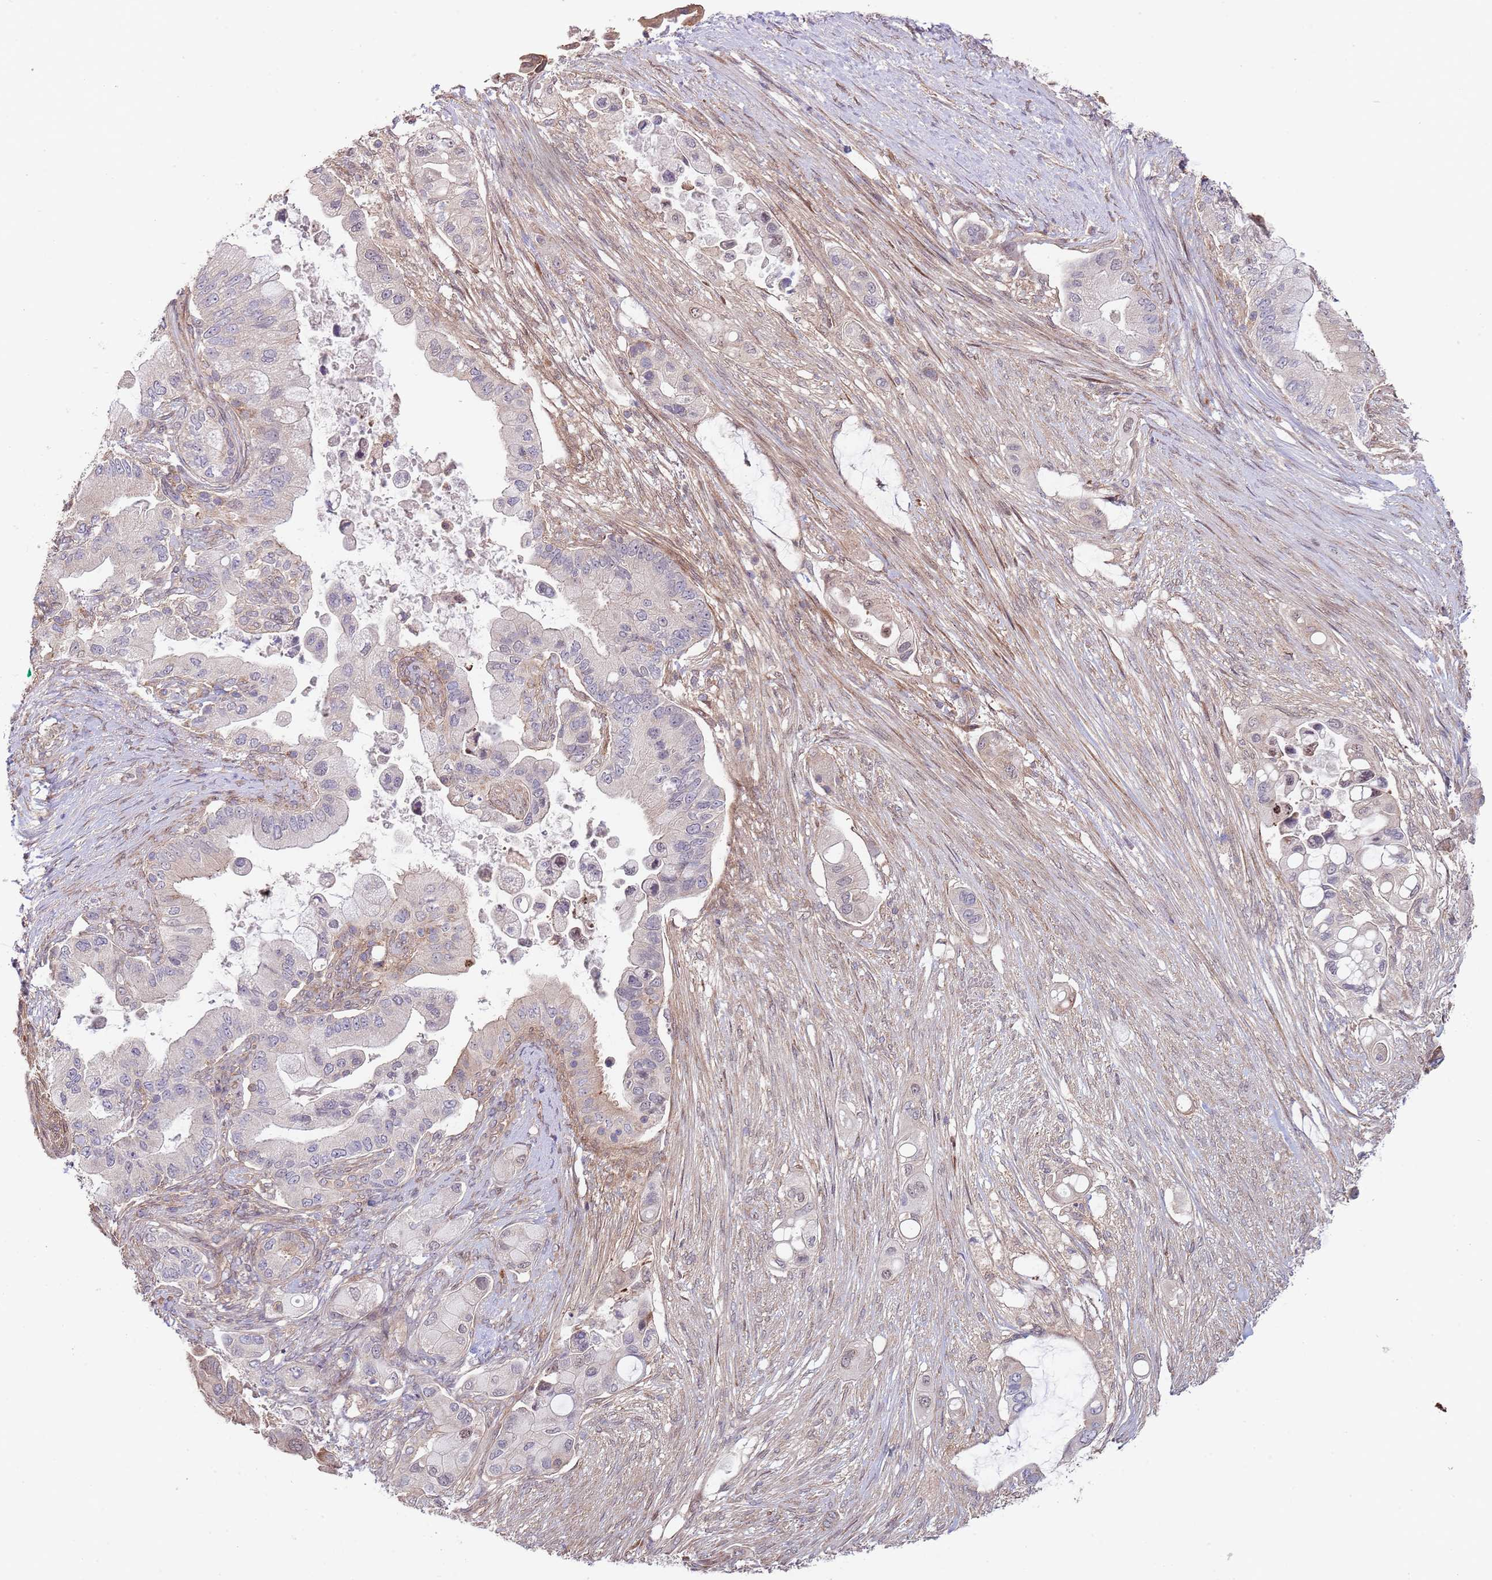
{"staining": {"intensity": "negative", "quantity": "none", "location": "none"}, "tissue": "pancreatic cancer", "cell_type": "Tumor cells", "image_type": "cancer", "snomed": [{"axis": "morphology", "description": "Adenocarcinoma, NOS"}, {"axis": "topography", "description": "Pancreas"}], "caption": "High magnification brightfield microscopy of adenocarcinoma (pancreatic) stained with DAB (brown) and counterstained with hematoxylin (blue): tumor cells show no significant positivity. (DAB (3,3'-diaminobenzidine) immunohistochemistry (IHC), high magnification).", "gene": "RNF19B", "patient": {"sex": "male", "age": 57}}